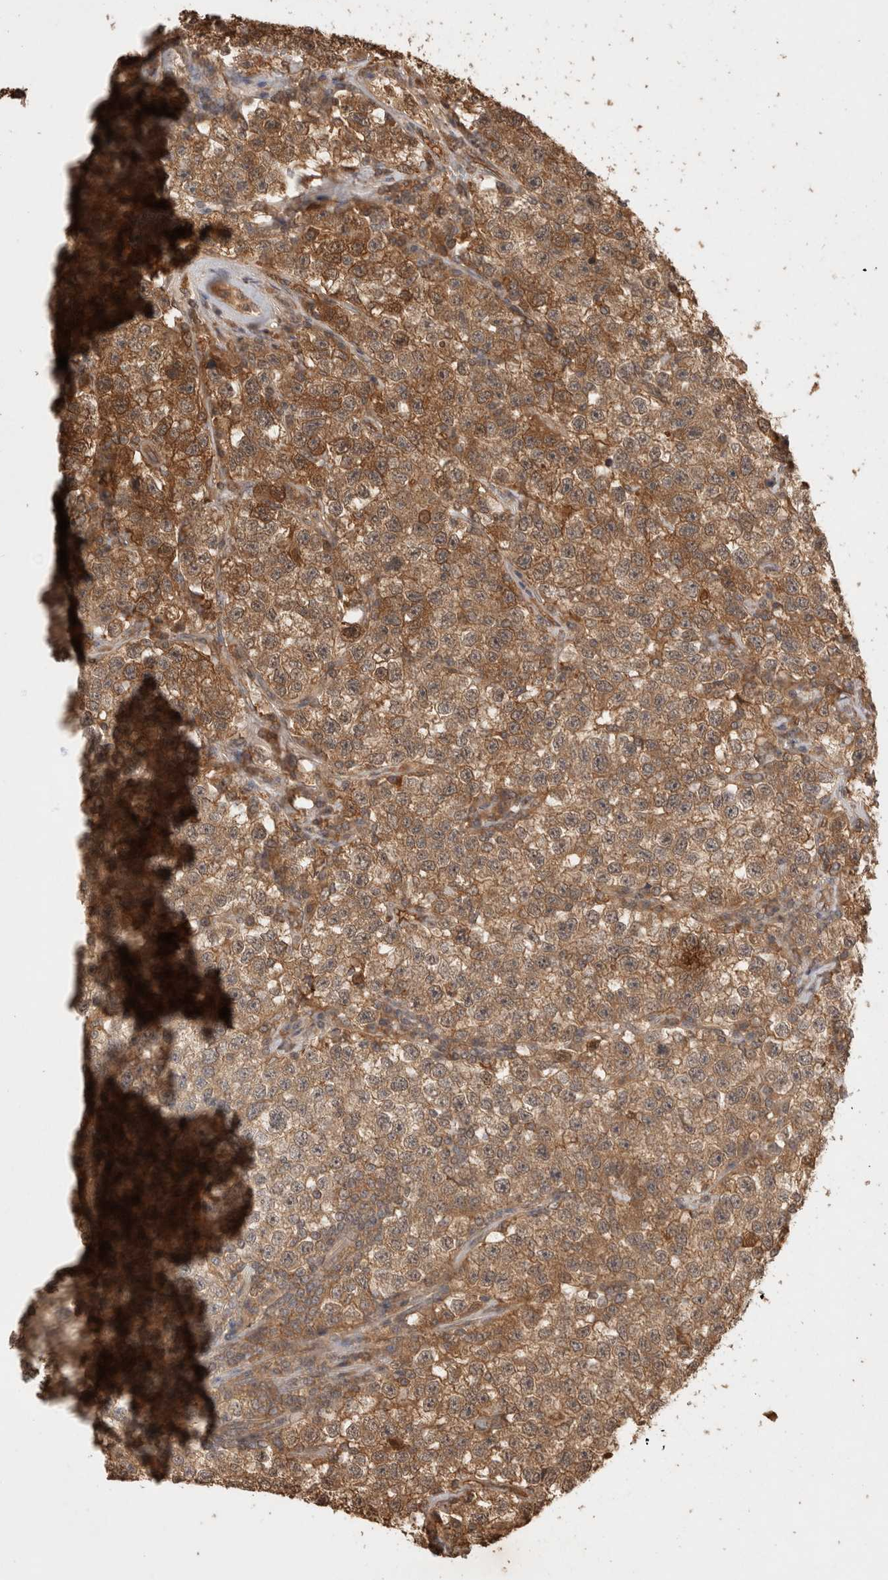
{"staining": {"intensity": "moderate", "quantity": ">75%", "location": "cytoplasmic/membranous"}, "tissue": "testis cancer", "cell_type": "Tumor cells", "image_type": "cancer", "snomed": [{"axis": "morphology", "description": "Seminoma, NOS"}, {"axis": "topography", "description": "Testis"}], "caption": "This is an image of immunohistochemistry (IHC) staining of seminoma (testis), which shows moderate staining in the cytoplasmic/membranous of tumor cells.", "gene": "PRMT3", "patient": {"sex": "male", "age": 22}}